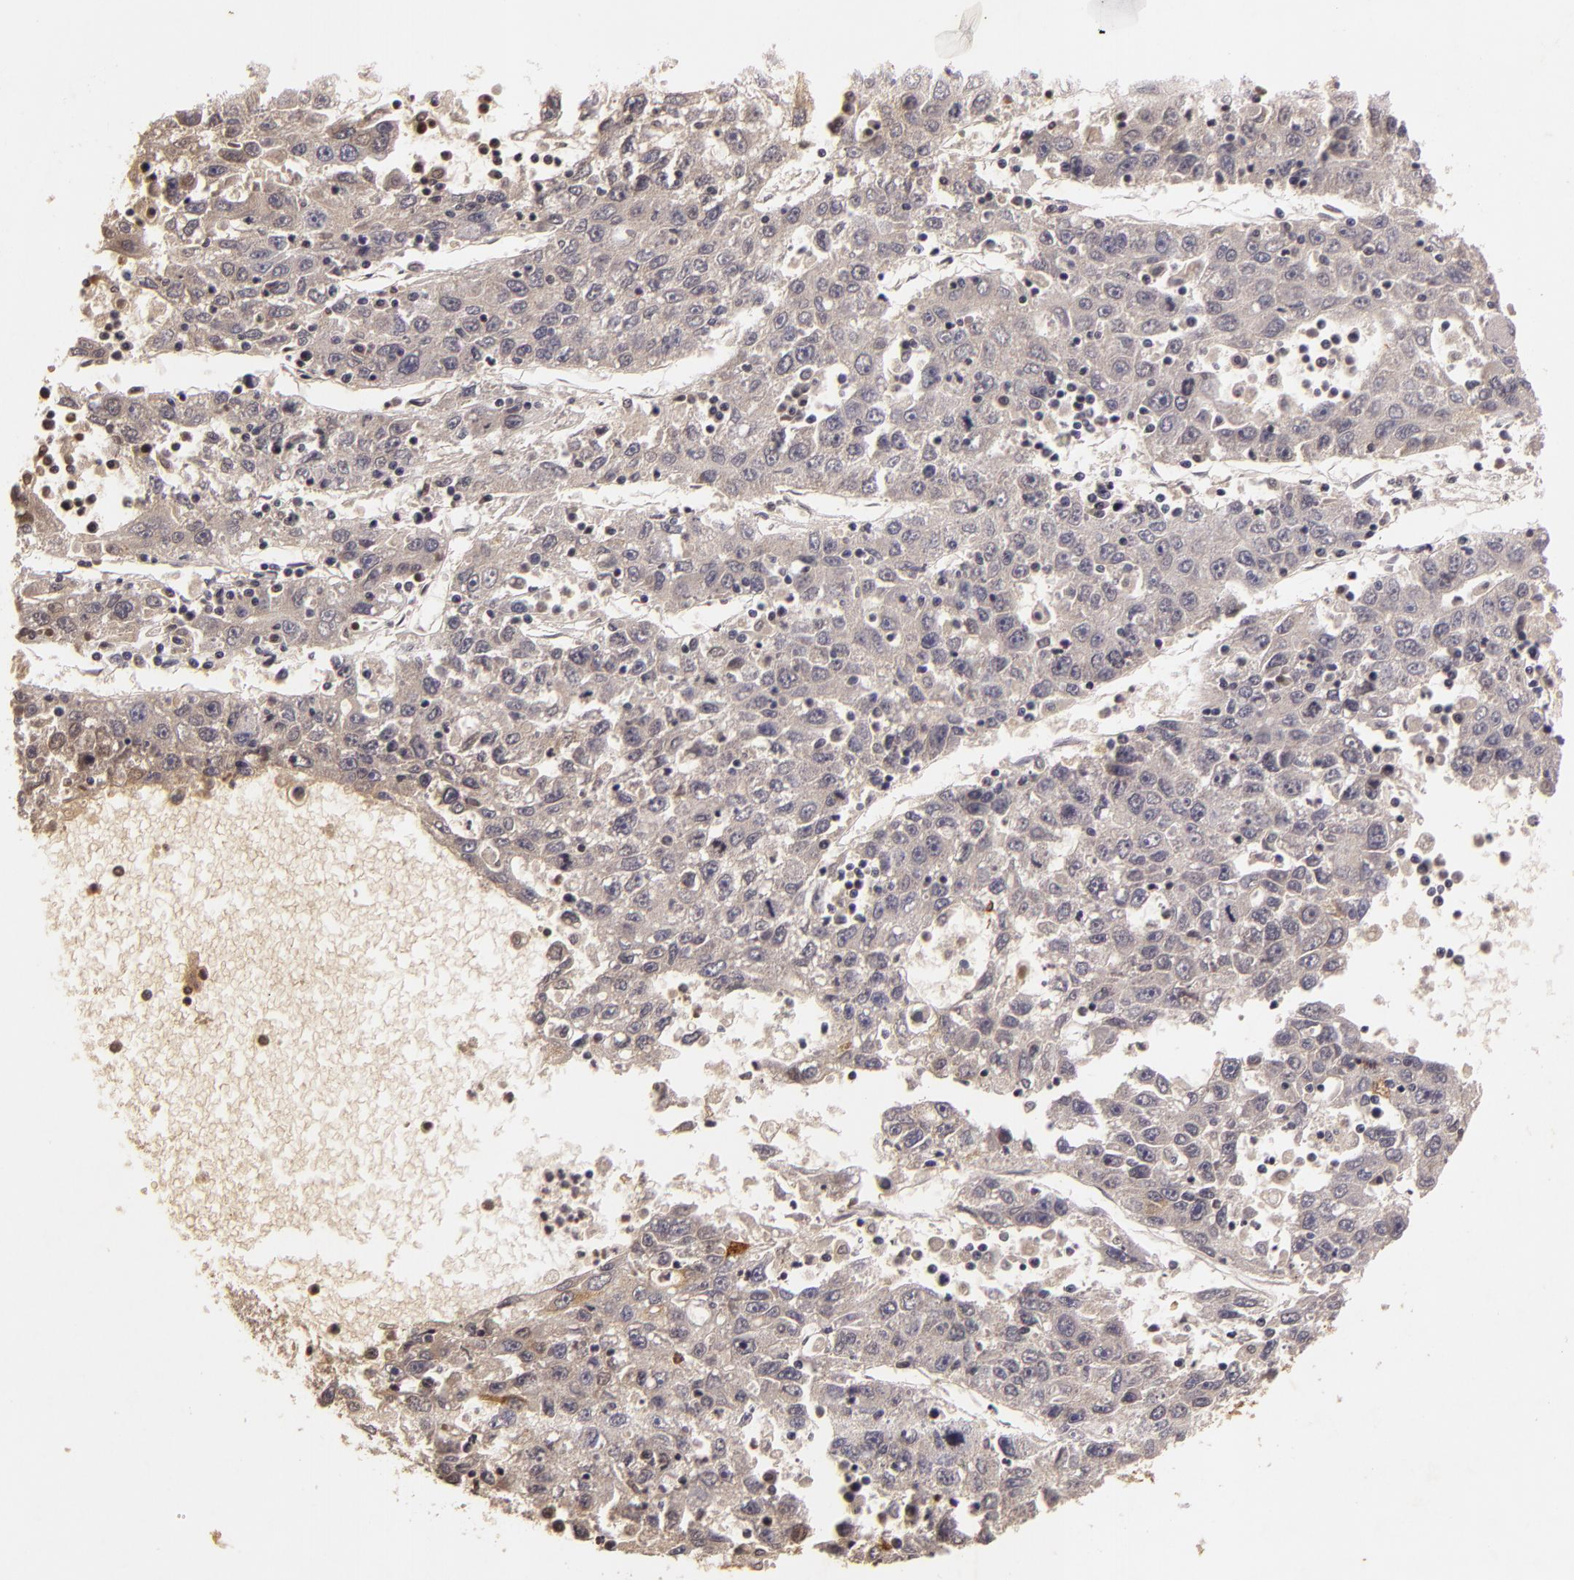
{"staining": {"intensity": "negative", "quantity": "none", "location": "none"}, "tissue": "liver cancer", "cell_type": "Tumor cells", "image_type": "cancer", "snomed": [{"axis": "morphology", "description": "Carcinoma, Hepatocellular, NOS"}, {"axis": "topography", "description": "Liver"}], "caption": "Liver cancer (hepatocellular carcinoma) stained for a protein using immunohistochemistry shows no staining tumor cells.", "gene": "TFF1", "patient": {"sex": "male", "age": 49}}